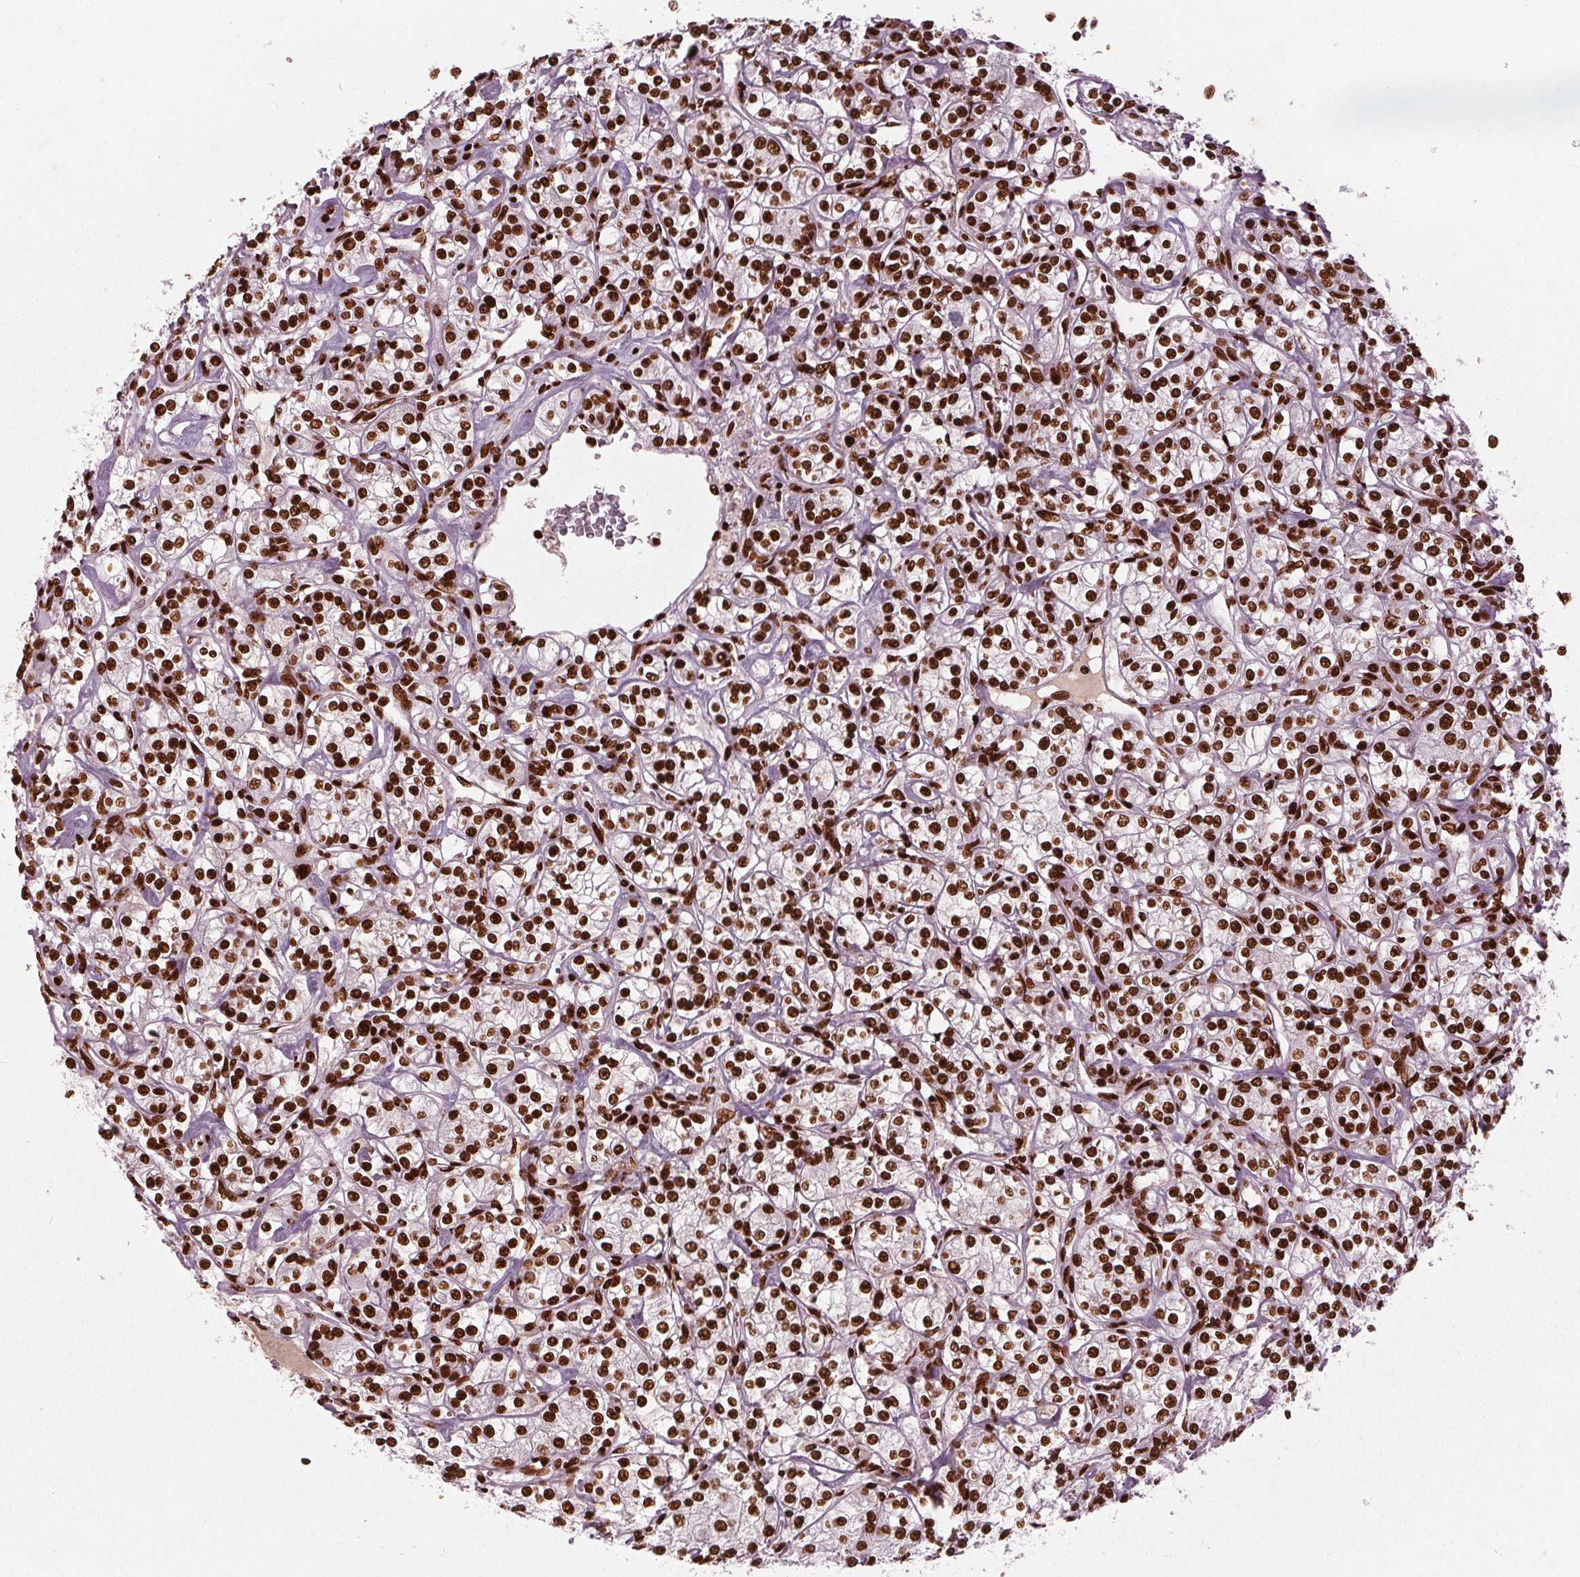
{"staining": {"intensity": "strong", "quantity": ">75%", "location": "nuclear"}, "tissue": "renal cancer", "cell_type": "Tumor cells", "image_type": "cancer", "snomed": [{"axis": "morphology", "description": "Adenocarcinoma, NOS"}, {"axis": "topography", "description": "Kidney"}], "caption": "Immunohistochemistry (IHC) of human renal cancer (adenocarcinoma) exhibits high levels of strong nuclear positivity in about >75% of tumor cells. (DAB (3,3'-diaminobenzidine) = brown stain, brightfield microscopy at high magnification).", "gene": "BRD4", "patient": {"sex": "male", "age": 77}}